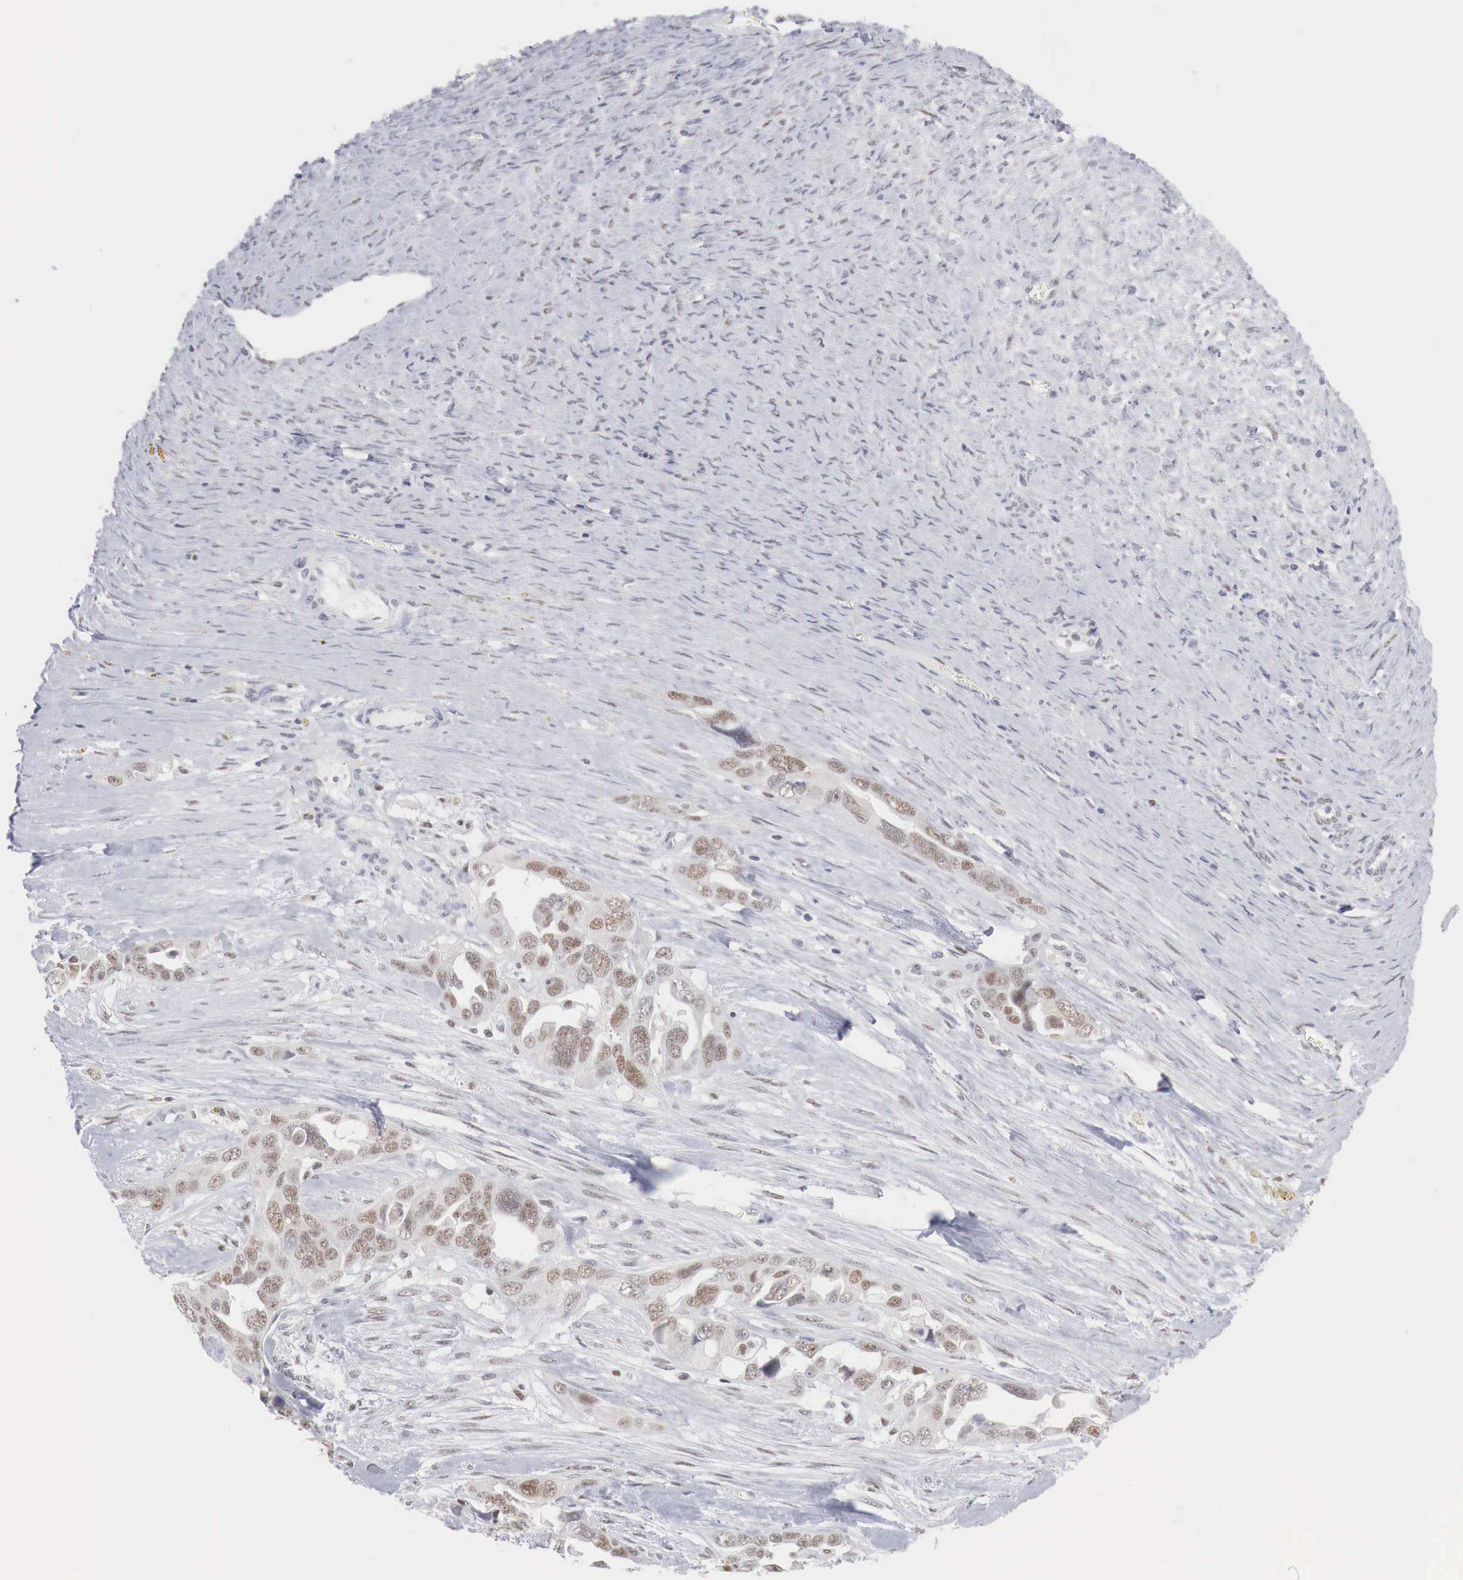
{"staining": {"intensity": "moderate", "quantity": ">75%", "location": "nuclear"}, "tissue": "ovarian cancer", "cell_type": "Tumor cells", "image_type": "cancer", "snomed": [{"axis": "morphology", "description": "Cystadenocarcinoma, serous, NOS"}, {"axis": "topography", "description": "Ovary"}], "caption": "Protein staining of ovarian cancer (serous cystadenocarcinoma) tissue demonstrates moderate nuclear positivity in about >75% of tumor cells.", "gene": "FOXP2", "patient": {"sex": "female", "age": 63}}